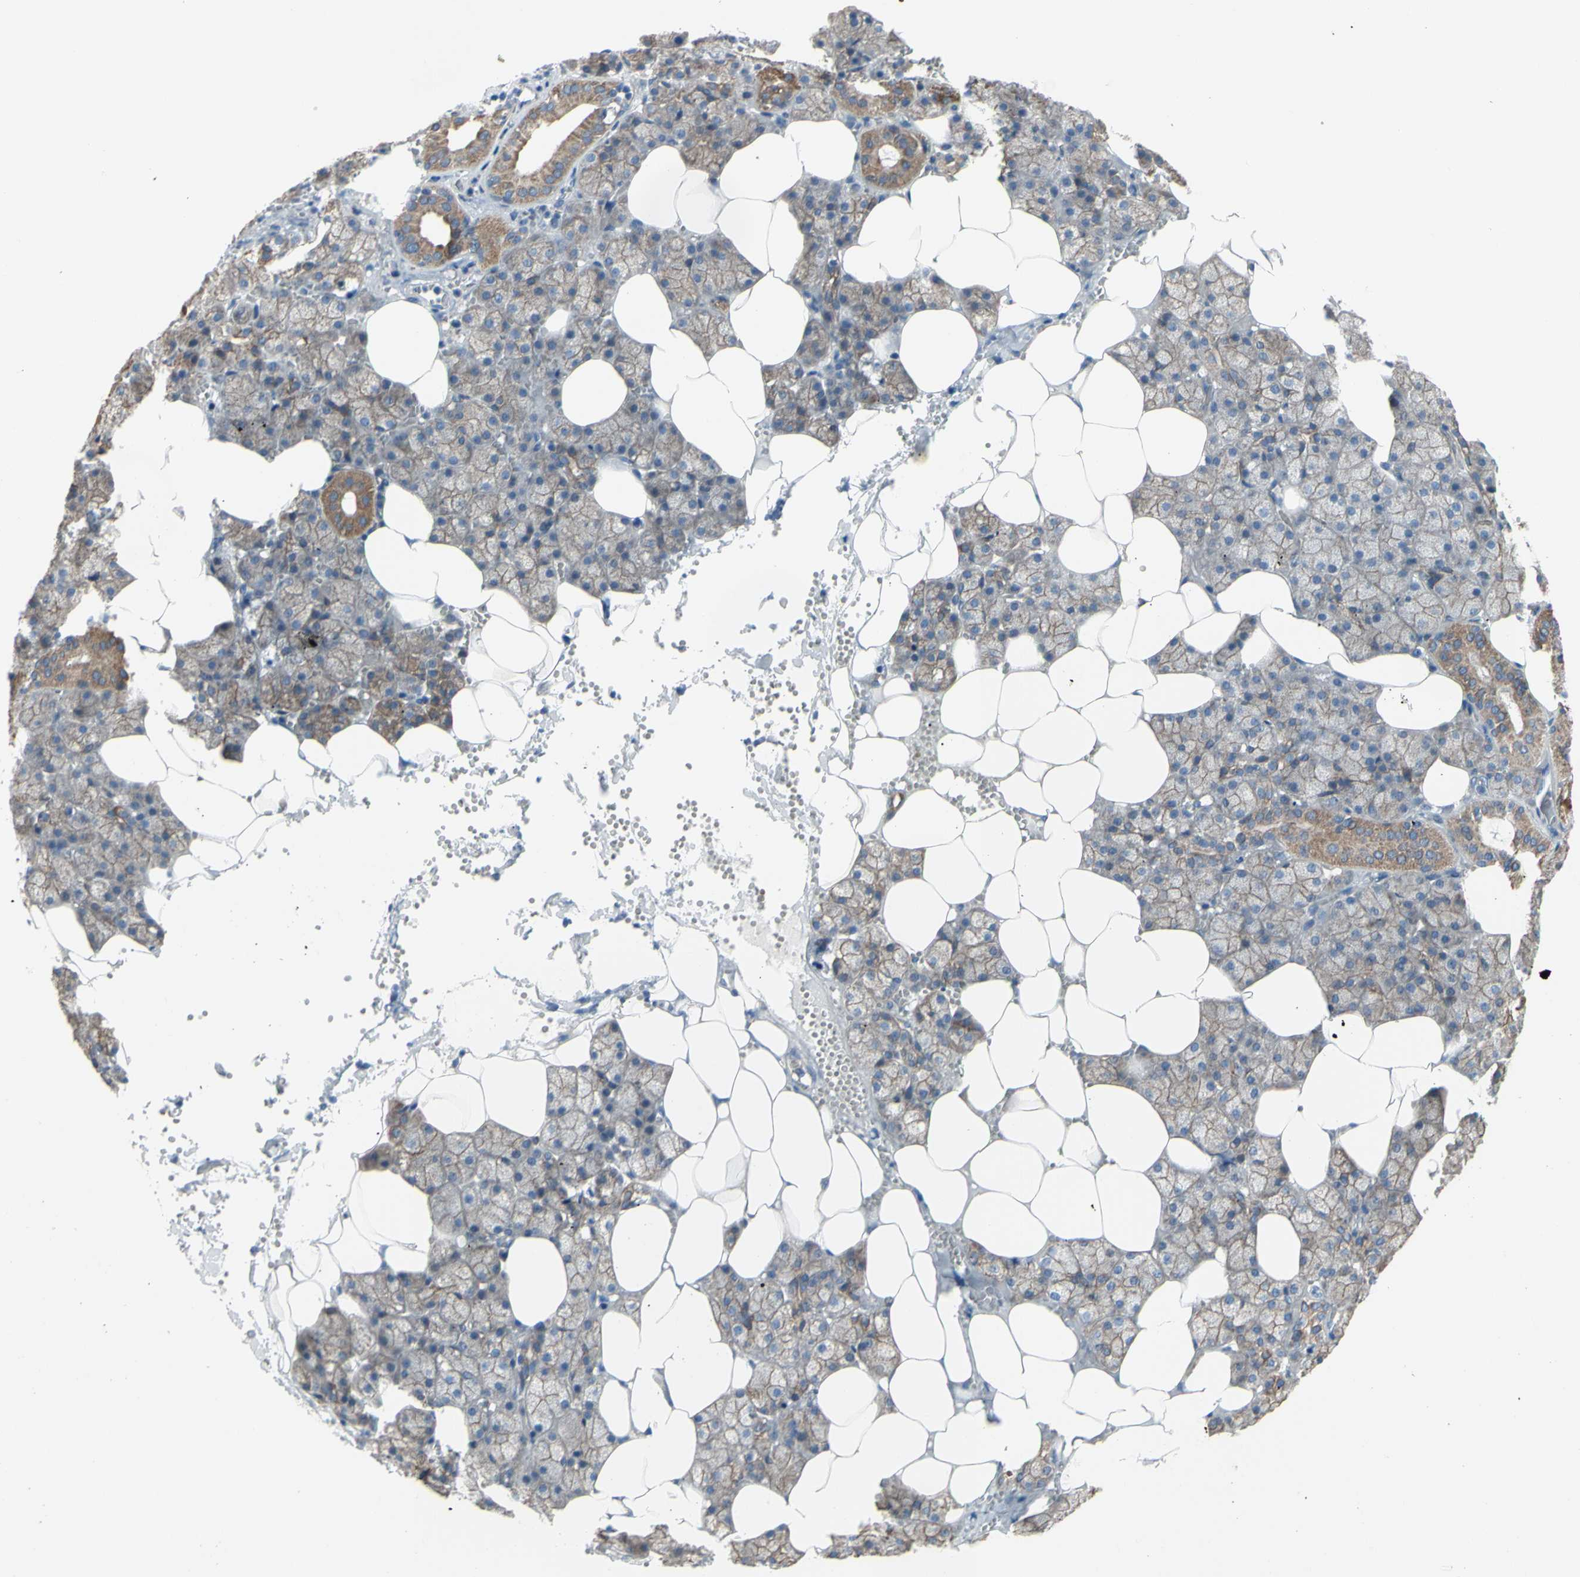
{"staining": {"intensity": "moderate", "quantity": ">75%", "location": "cytoplasmic/membranous"}, "tissue": "salivary gland", "cell_type": "Glandular cells", "image_type": "normal", "snomed": [{"axis": "morphology", "description": "Normal tissue, NOS"}, {"axis": "topography", "description": "Salivary gland"}], "caption": "This histopathology image reveals immunohistochemistry staining of benign human salivary gland, with medium moderate cytoplasmic/membranous staining in approximately >75% of glandular cells.", "gene": "GRAMD2B", "patient": {"sex": "male", "age": 62}}